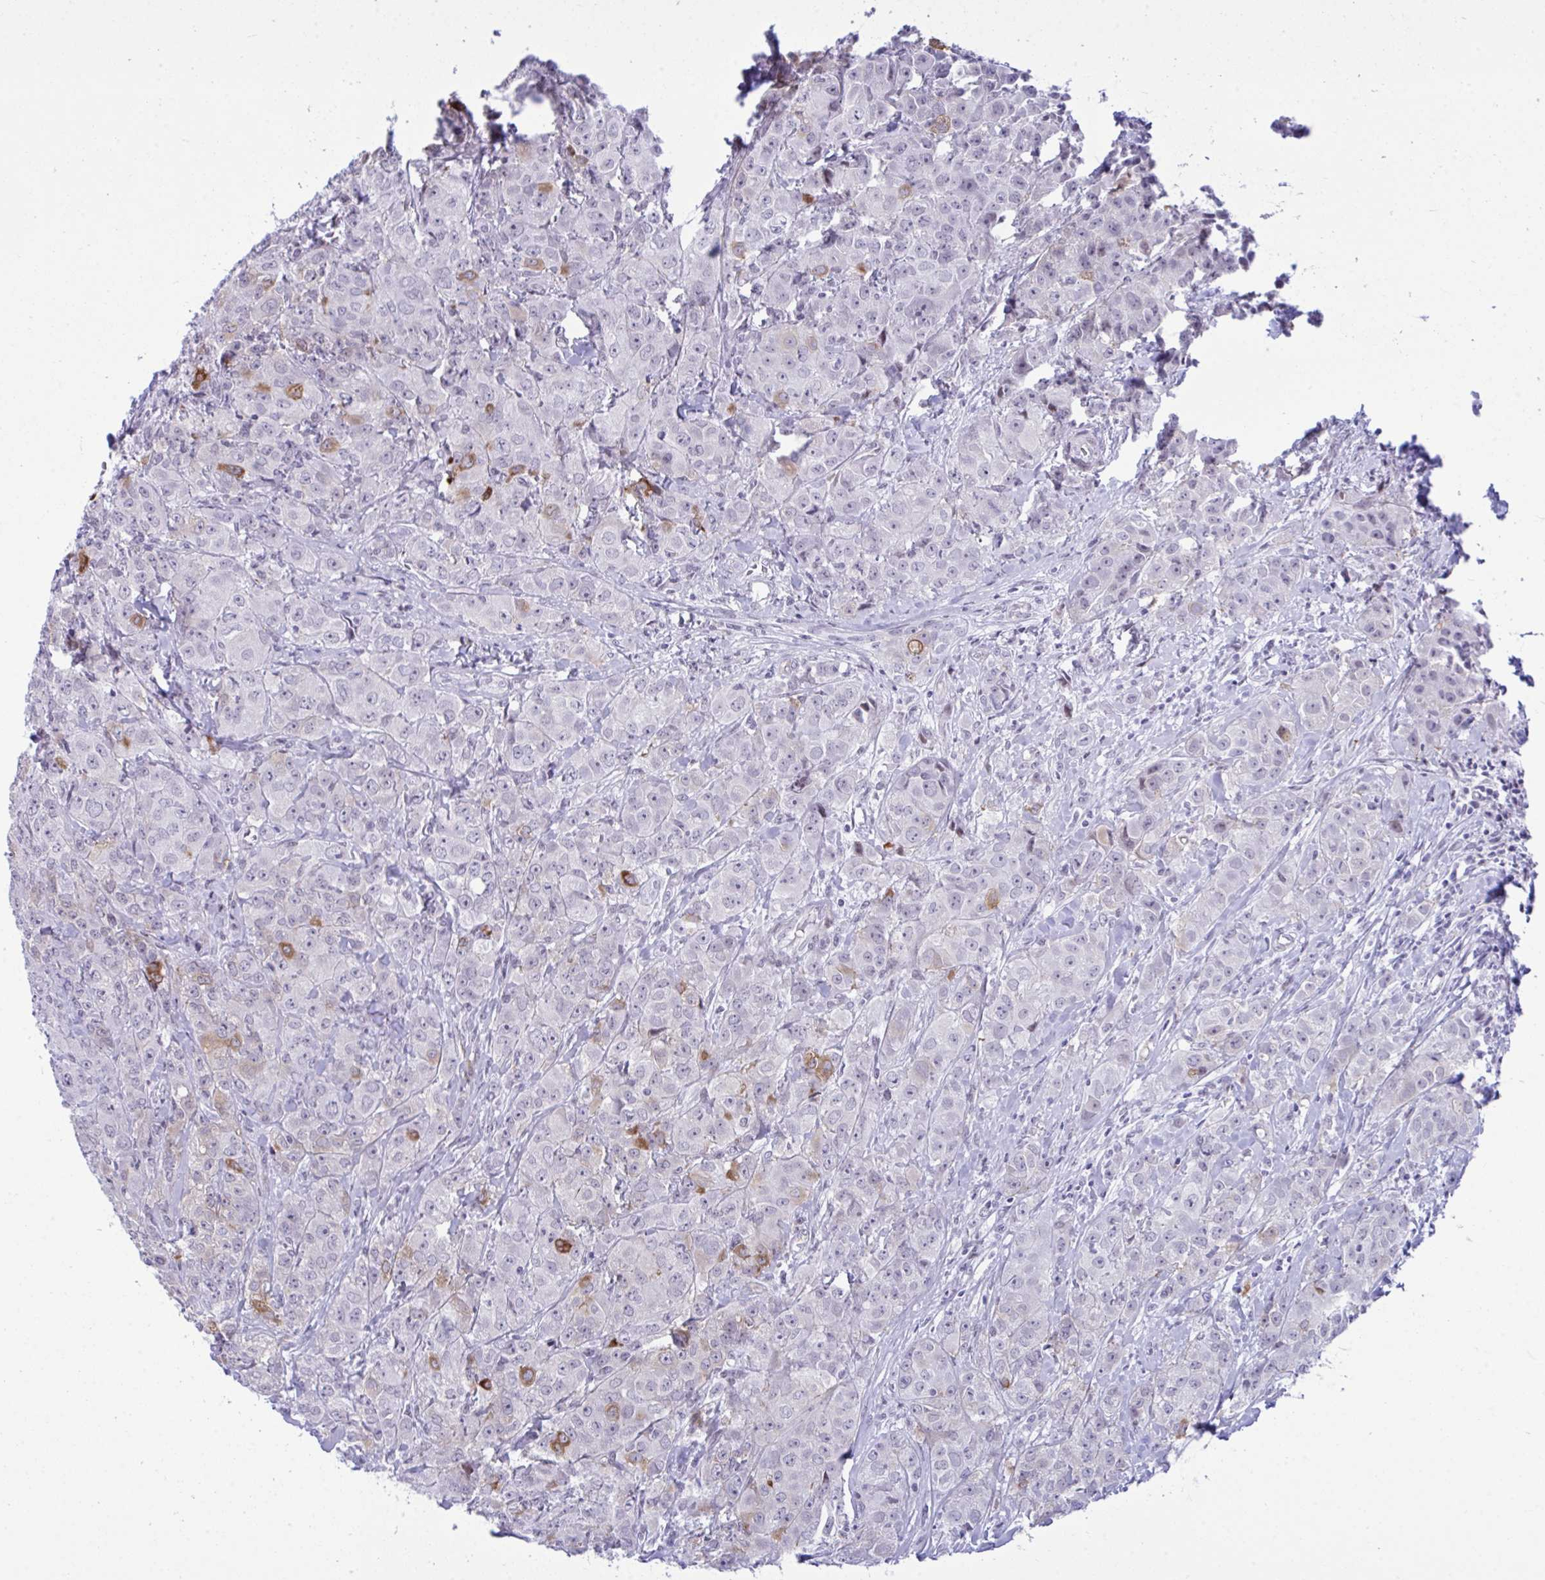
{"staining": {"intensity": "moderate", "quantity": "<25%", "location": "cytoplasmic/membranous"}, "tissue": "breast cancer", "cell_type": "Tumor cells", "image_type": "cancer", "snomed": [{"axis": "morphology", "description": "Normal tissue, NOS"}, {"axis": "morphology", "description": "Duct carcinoma"}, {"axis": "topography", "description": "Breast"}], "caption": "Brown immunohistochemical staining in intraductal carcinoma (breast) demonstrates moderate cytoplasmic/membranous positivity in approximately <25% of tumor cells.", "gene": "ZFHX3", "patient": {"sex": "female", "age": 43}}